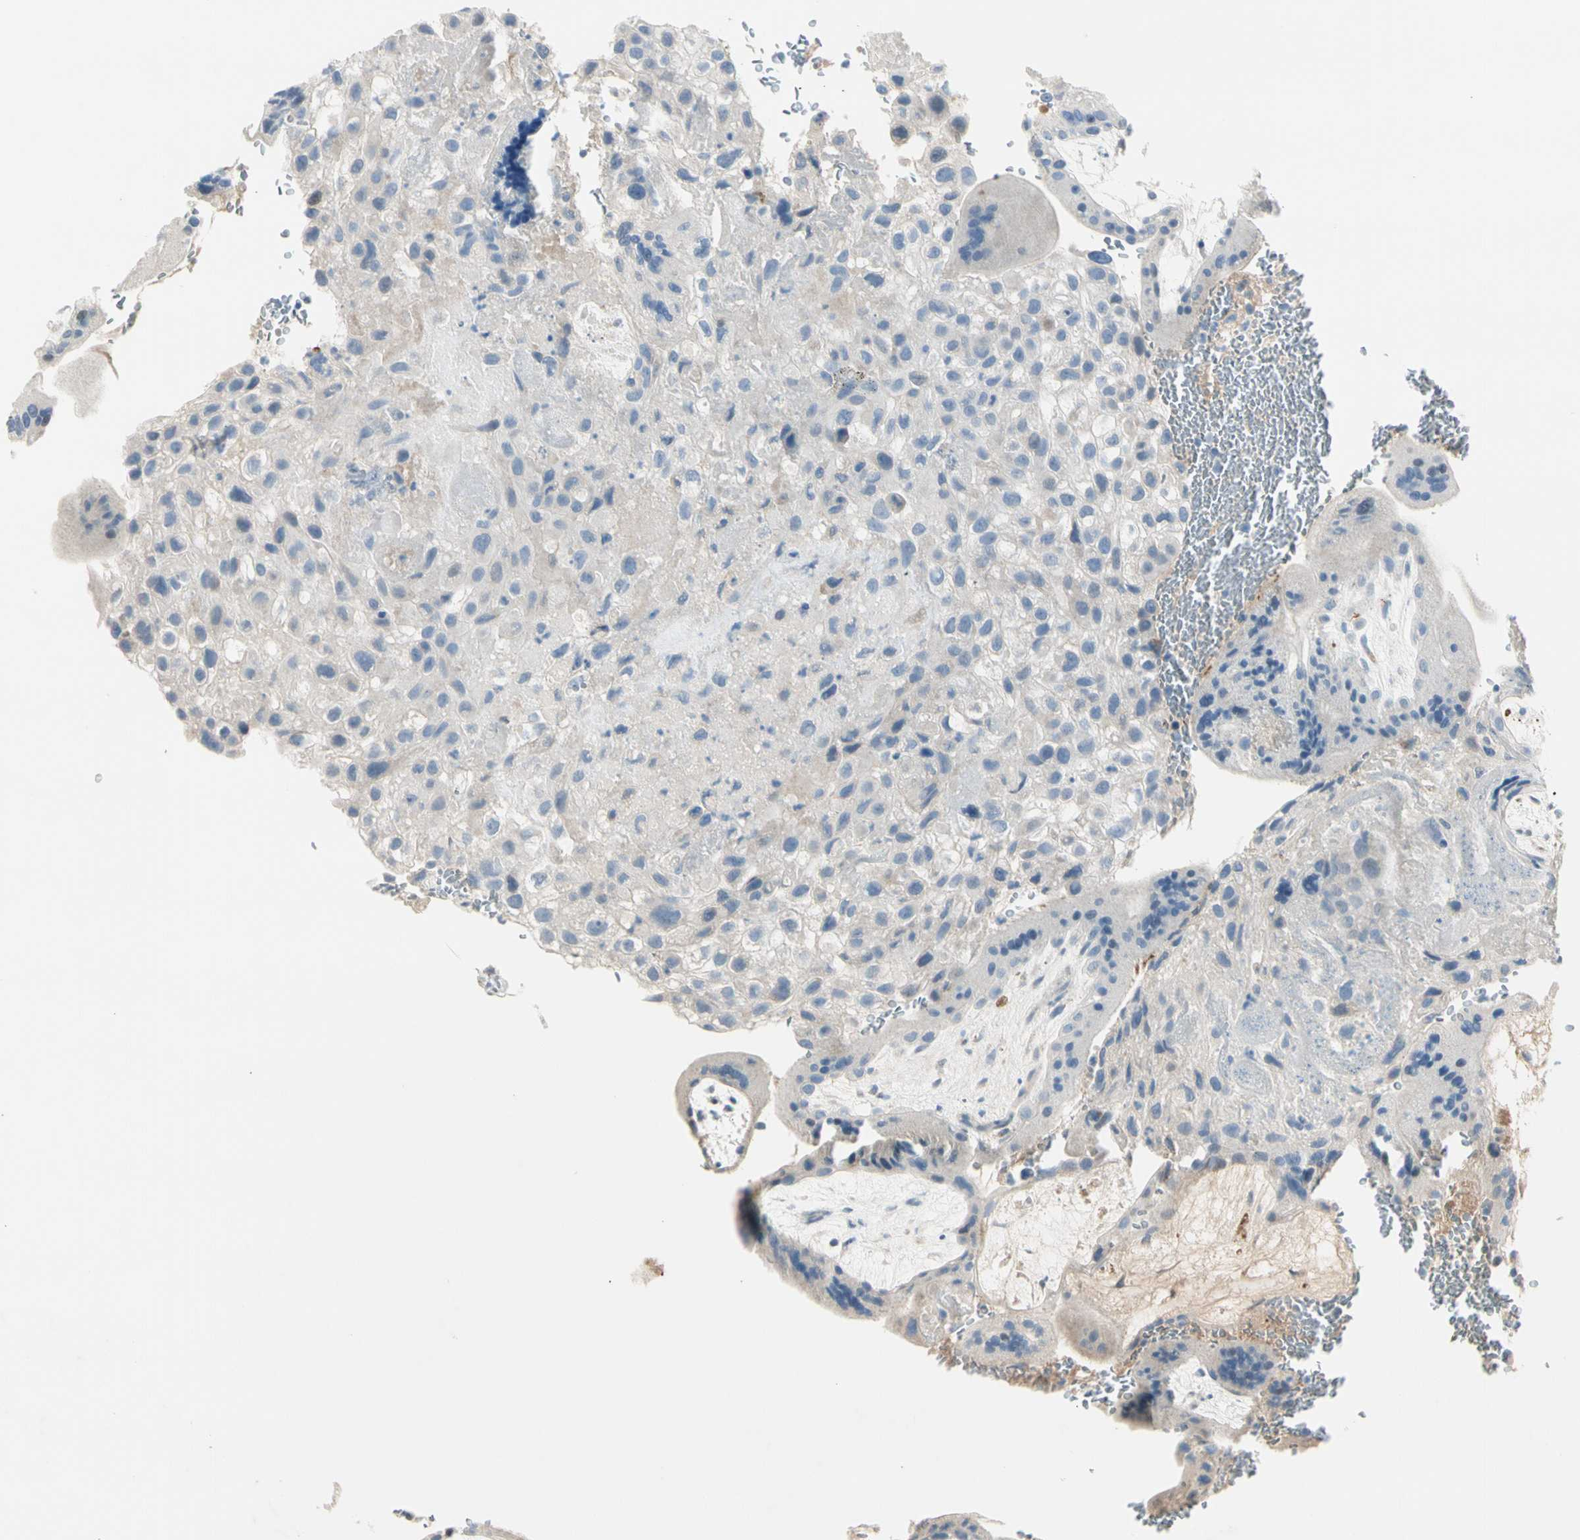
{"staining": {"intensity": "negative", "quantity": "none", "location": "none"}, "tissue": "placenta", "cell_type": "Decidual cells", "image_type": "normal", "snomed": [{"axis": "morphology", "description": "Normal tissue, NOS"}, {"axis": "topography", "description": "Placenta"}], "caption": "A high-resolution micrograph shows immunohistochemistry (IHC) staining of normal placenta, which displays no significant expression in decidual cells. (DAB IHC visualized using brightfield microscopy, high magnification).", "gene": "SERPIND1", "patient": {"sex": "female", "age": 35}}